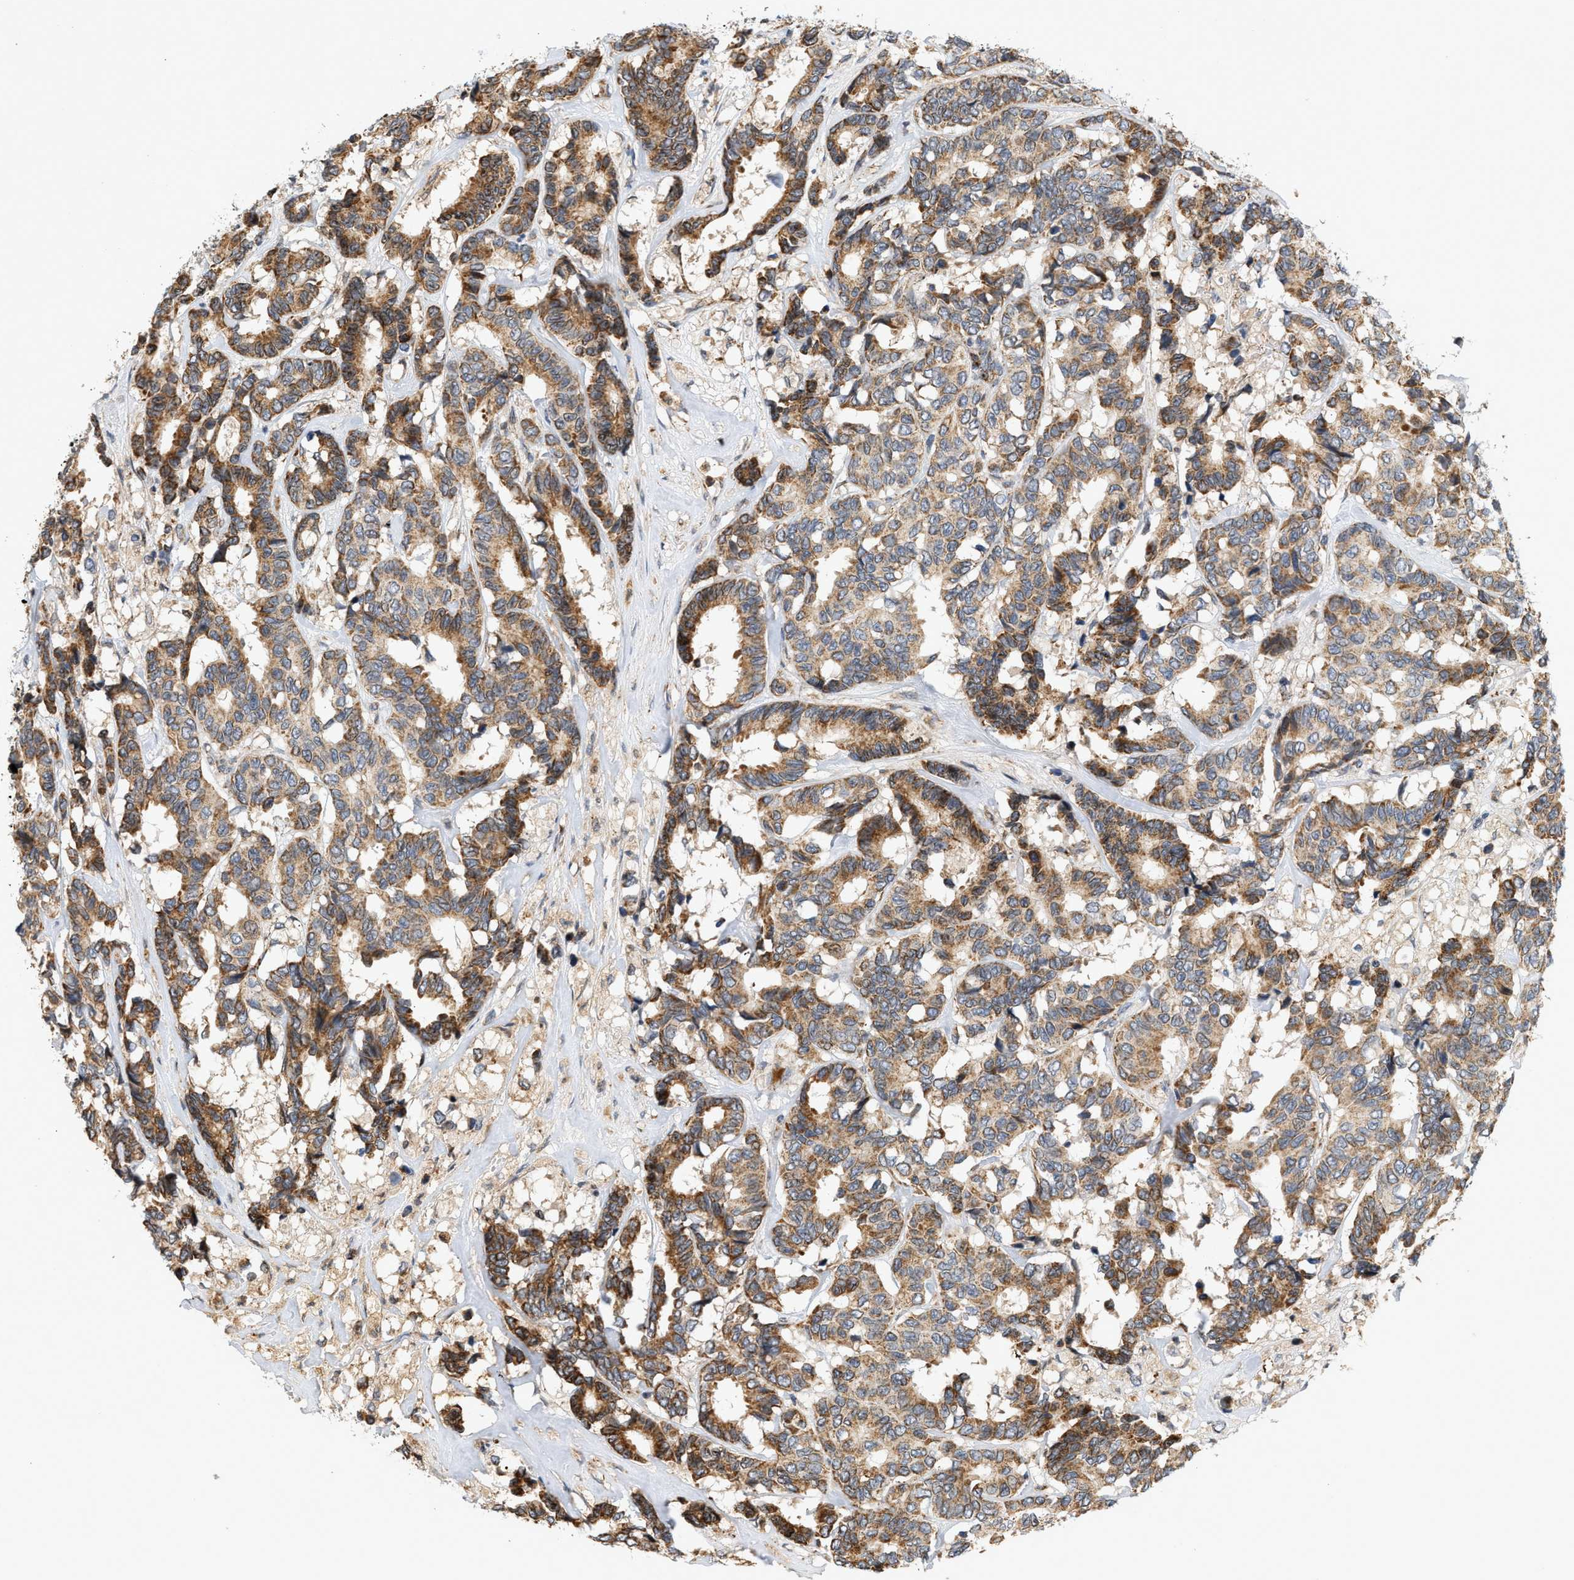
{"staining": {"intensity": "moderate", "quantity": ">75%", "location": "cytoplasmic/membranous"}, "tissue": "breast cancer", "cell_type": "Tumor cells", "image_type": "cancer", "snomed": [{"axis": "morphology", "description": "Duct carcinoma"}, {"axis": "topography", "description": "Breast"}], "caption": "Intraductal carcinoma (breast) stained with immunohistochemistry reveals moderate cytoplasmic/membranous staining in about >75% of tumor cells.", "gene": "MCU", "patient": {"sex": "female", "age": 87}}